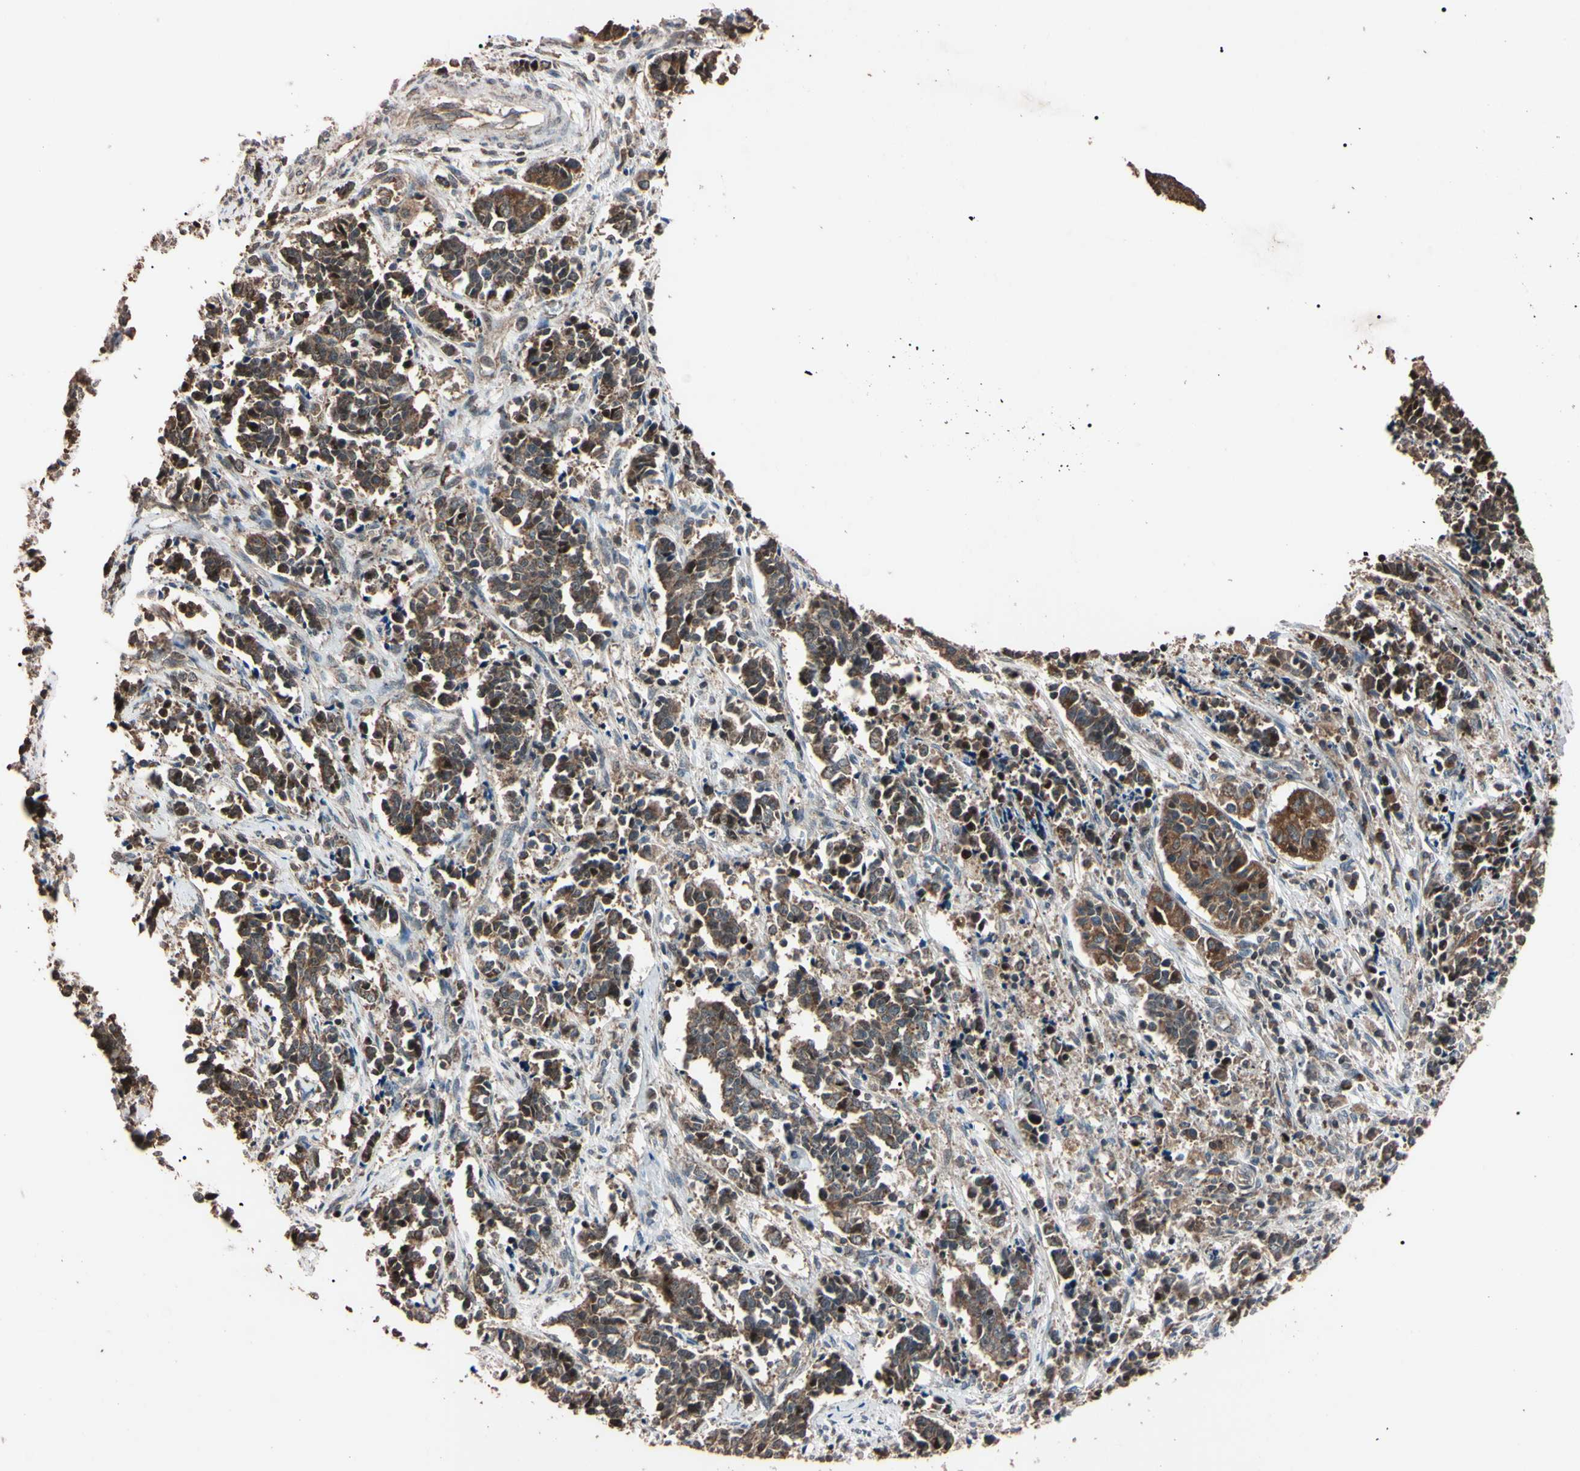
{"staining": {"intensity": "moderate", "quantity": "<25%", "location": "cytoplasmic/membranous"}, "tissue": "cervical cancer", "cell_type": "Tumor cells", "image_type": "cancer", "snomed": [{"axis": "morphology", "description": "Normal tissue, NOS"}, {"axis": "morphology", "description": "Squamous cell carcinoma, NOS"}, {"axis": "topography", "description": "Cervix"}], "caption": "Squamous cell carcinoma (cervical) was stained to show a protein in brown. There is low levels of moderate cytoplasmic/membranous positivity in approximately <25% of tumor cells. Nuclei are stained in blue.", "gene": "TNFRSF1A", "patient": {"sex": "female", "age": 35}}